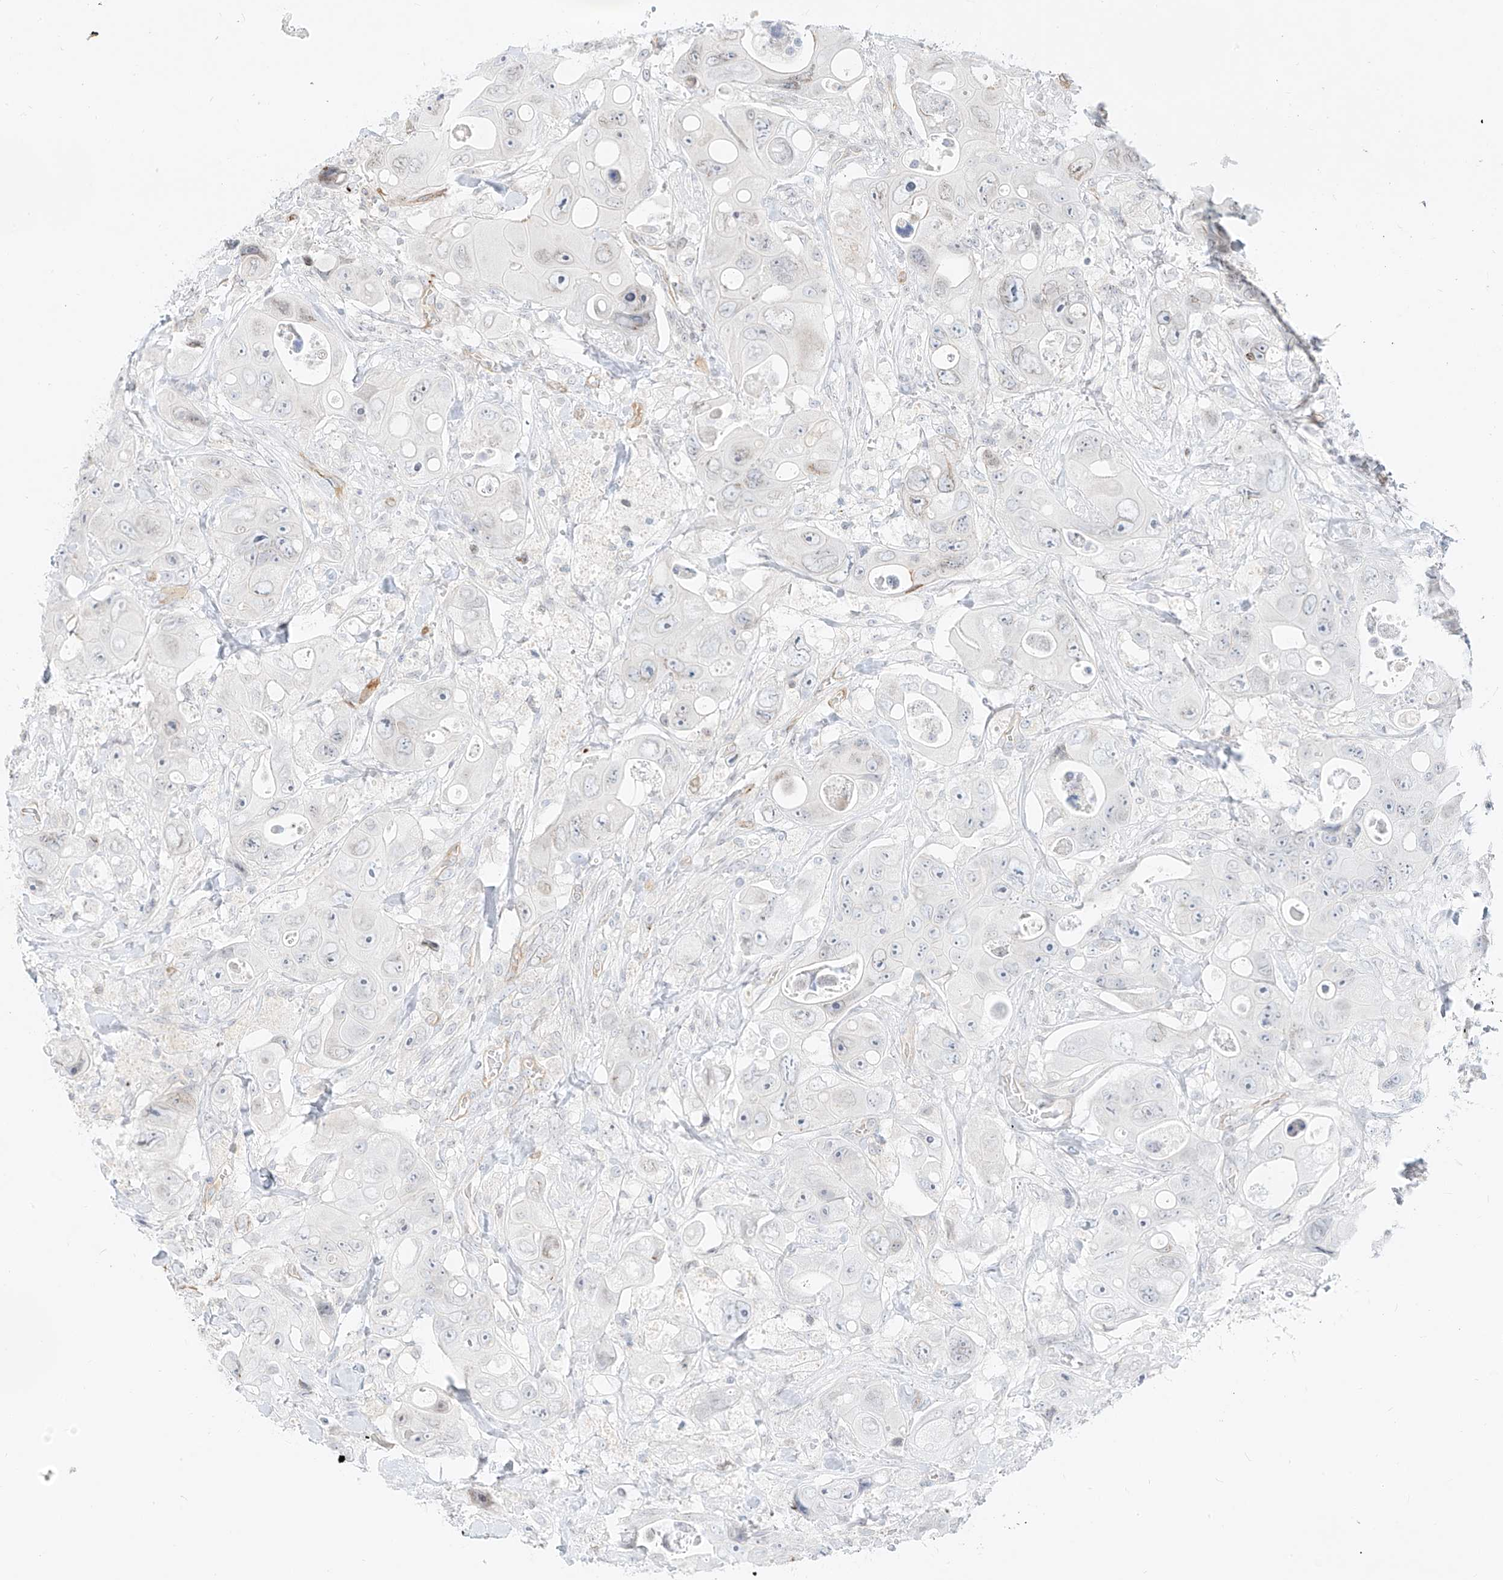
{"staining": {"intensity": "negative", "quantity": "none", "location": "none"}, "tissue": "colorectal cancer", "cell_type": "Tumor cells", "image_type": "cancer", "snomed": [{"axis": "morphology", "description": "Adenocarcinoma, NOS"}, {"axis": "topography", "description": "Colon"}], "caption": "There is no significant positivity in tumor cells of colorectal cancer (adenocarcinoma).", "gene": "NHSL1", "patient": {"sex": "female", "age": 46}}